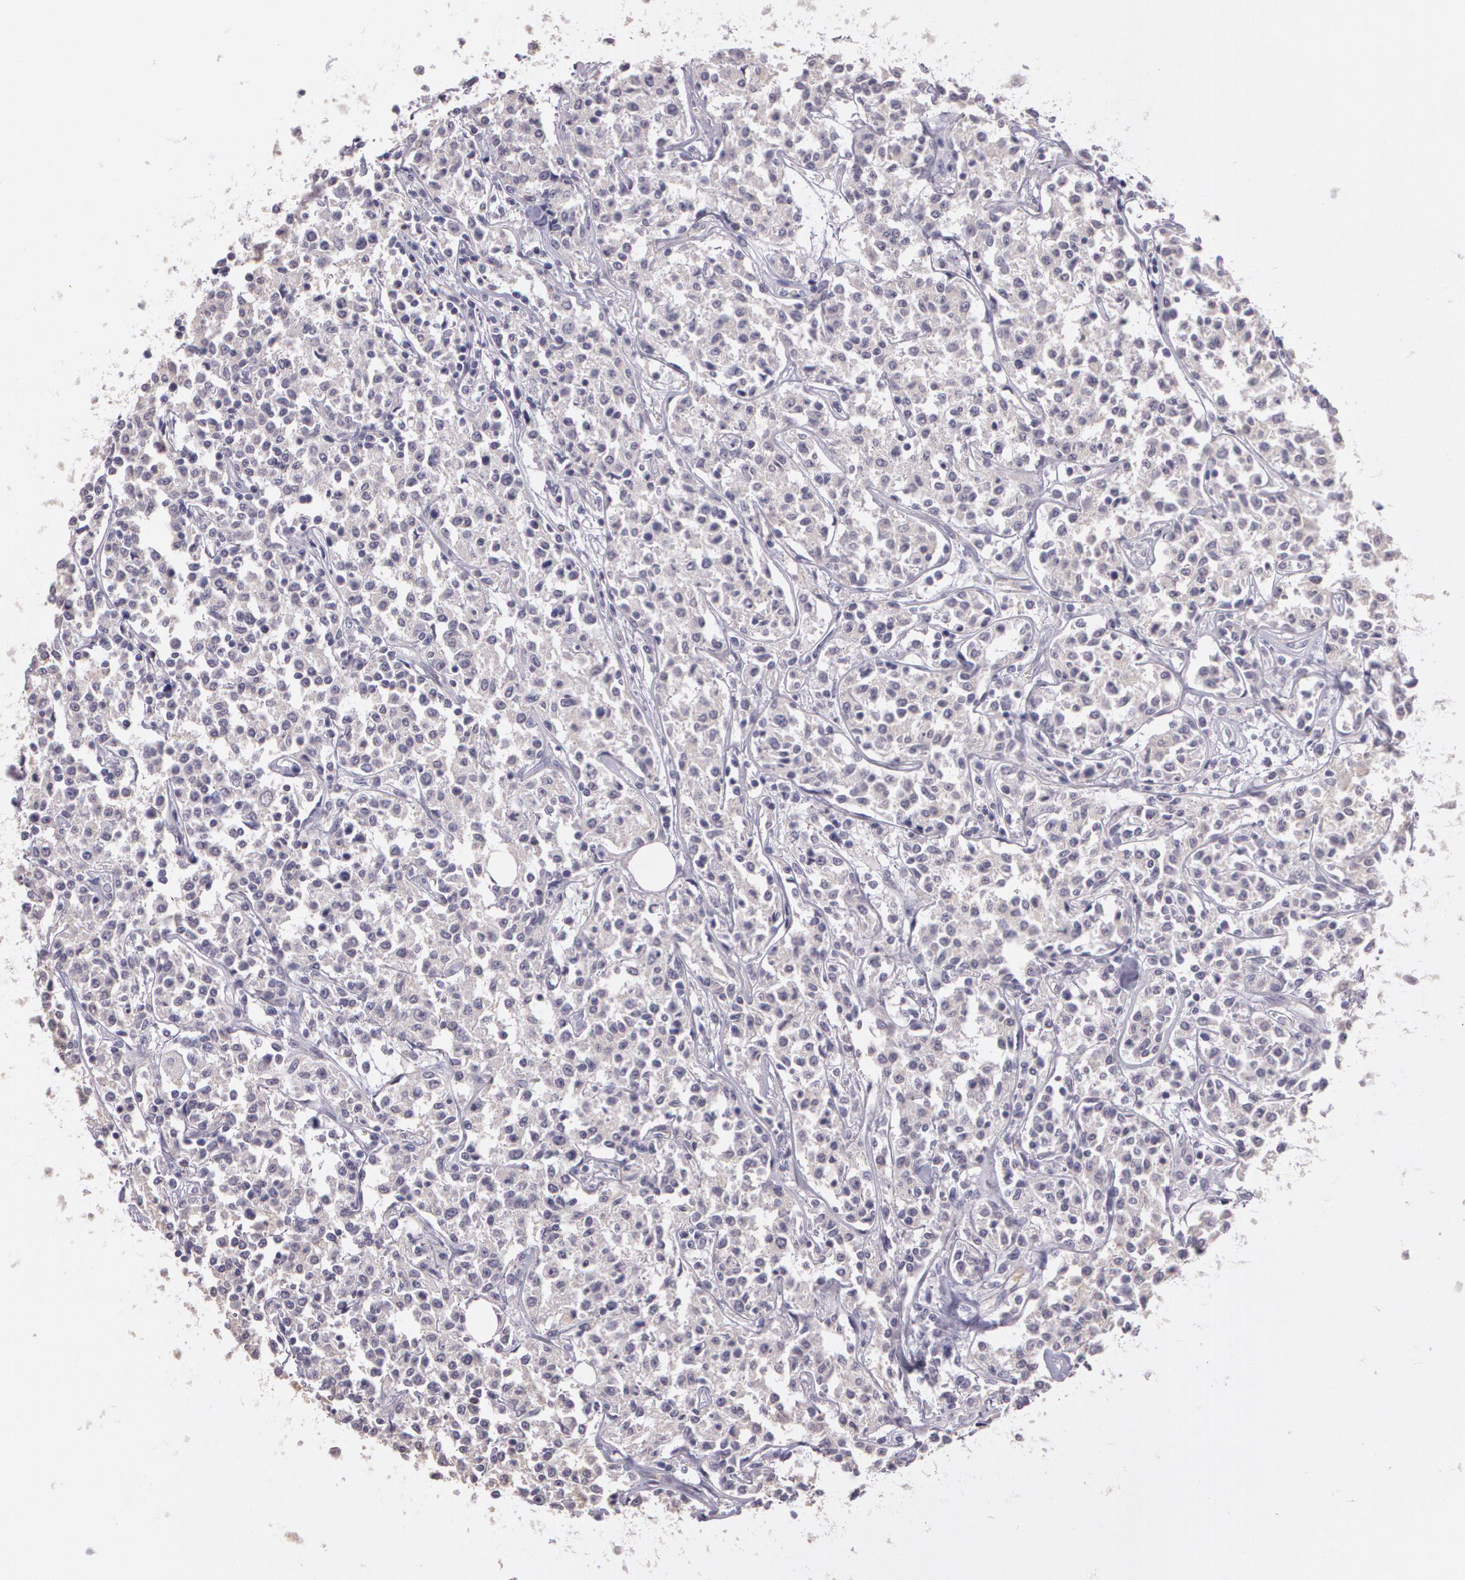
{"staining": {"intensity": "negative", "quantity": "none", "location": "none"}, "tissue": "lymphoma", "cell_type": "Tumor cells", "image_type": "cancer", "snomed": [{"axis": "morphology", "description": "Malignant lymphoma, non-Hodgkin's type, Low grade"}, {"axis": "topography", "description": "Small intestine"}], "caption": "Immunohistochemistry (IHC) micrograph of neoplastic tissue: malignant lymphoma, non-Hodgkin's type (low-grade) stained with DAB exhibits no significant protein expression in tumor cells.", "gene": "G2E3", "patient": {"sex": "female", "age": 59}}